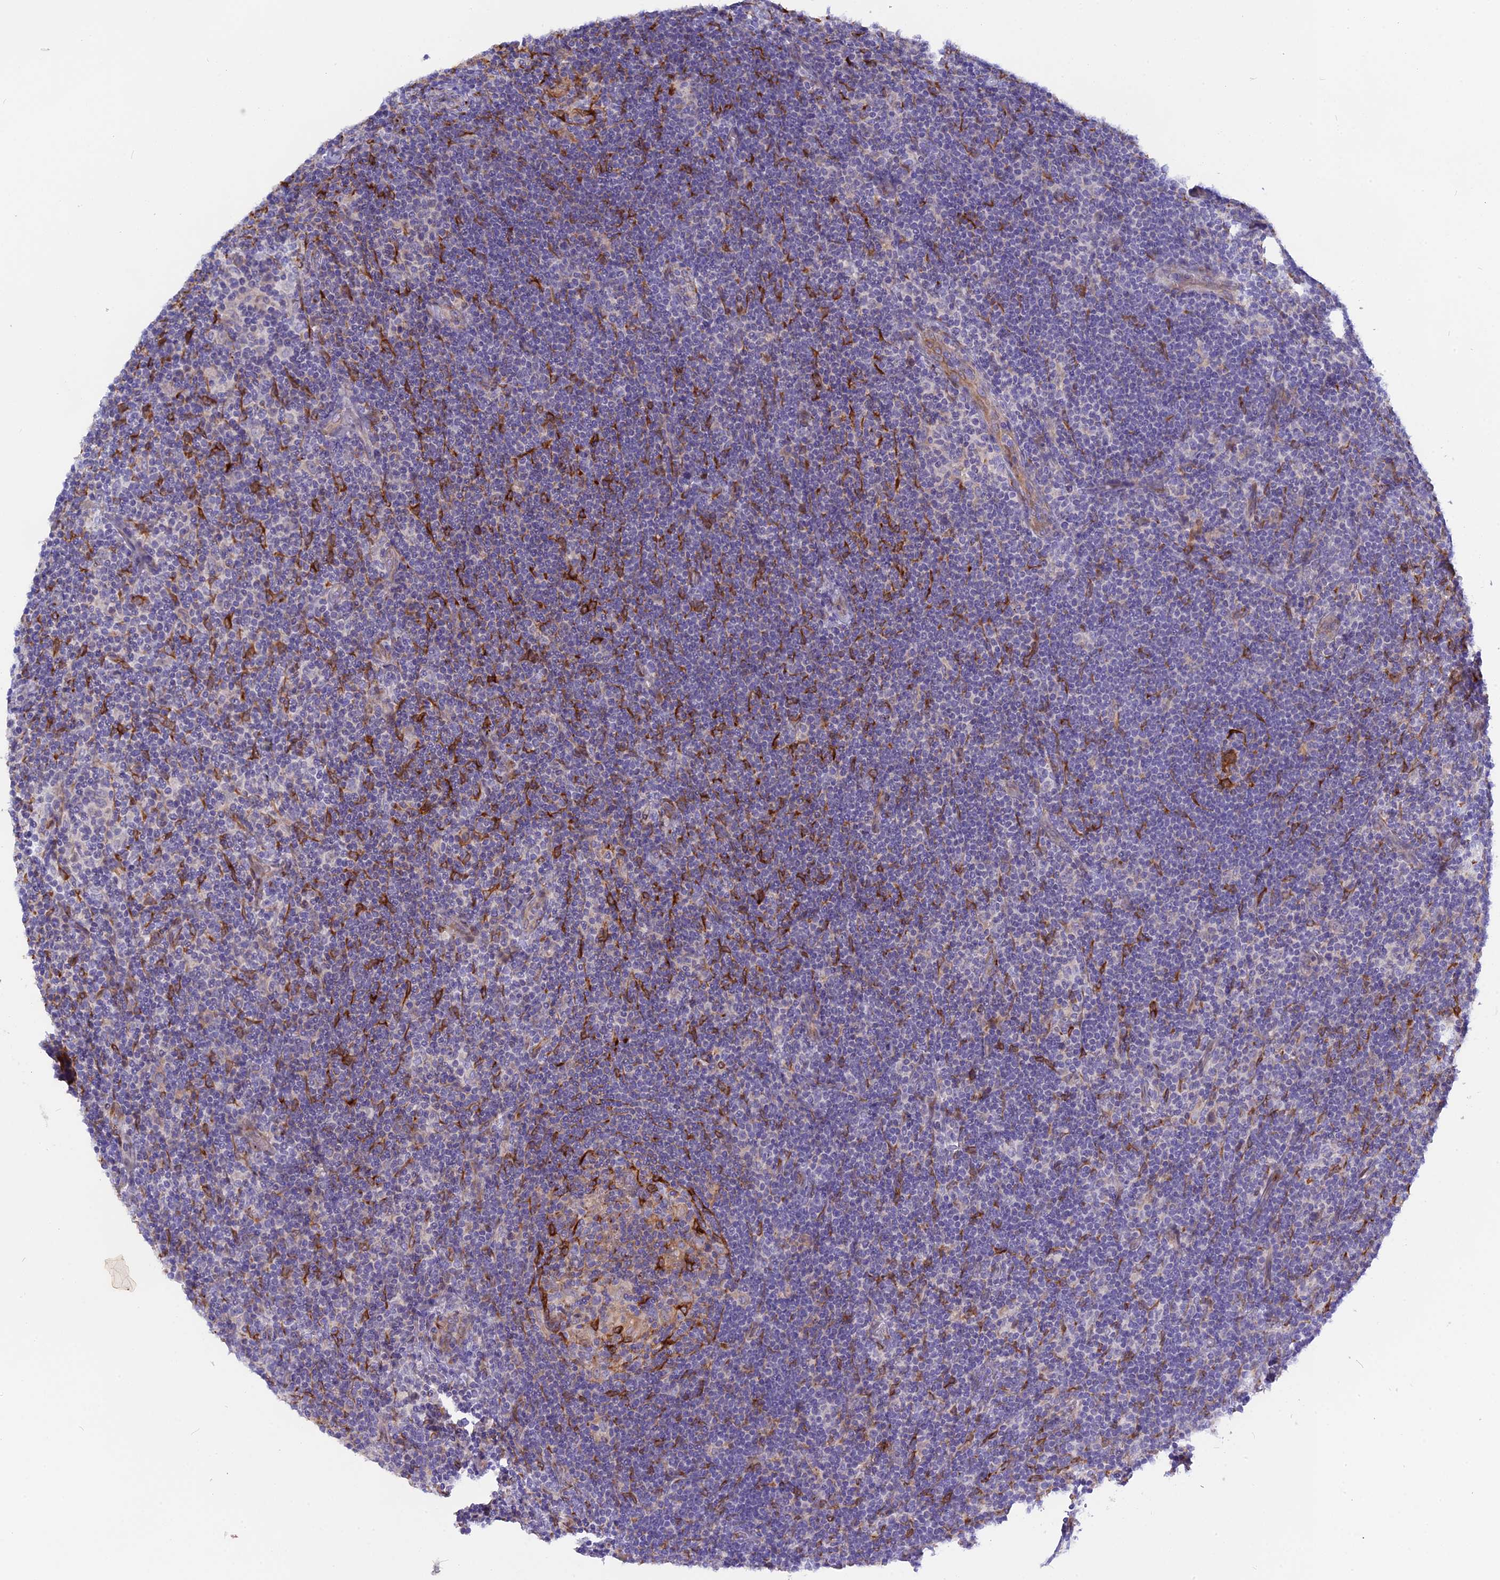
{"staining": {"intensity": "negative", "quantity": "none", "location": "none"}, "tissue": "lymphoma", "cell_type": "Tumor cells", "image_type": "cancer", "snomed": [{"axis": "morphology", "description": "Hodgkin's disease, NOS"}, {"axis": "topography", "description": "Lymph node"}], "caption": "There is no significant staining in tumor cells of lymphoma.", "gene": "TLCD1", "patient": {"sex": "female", "age": 57}}